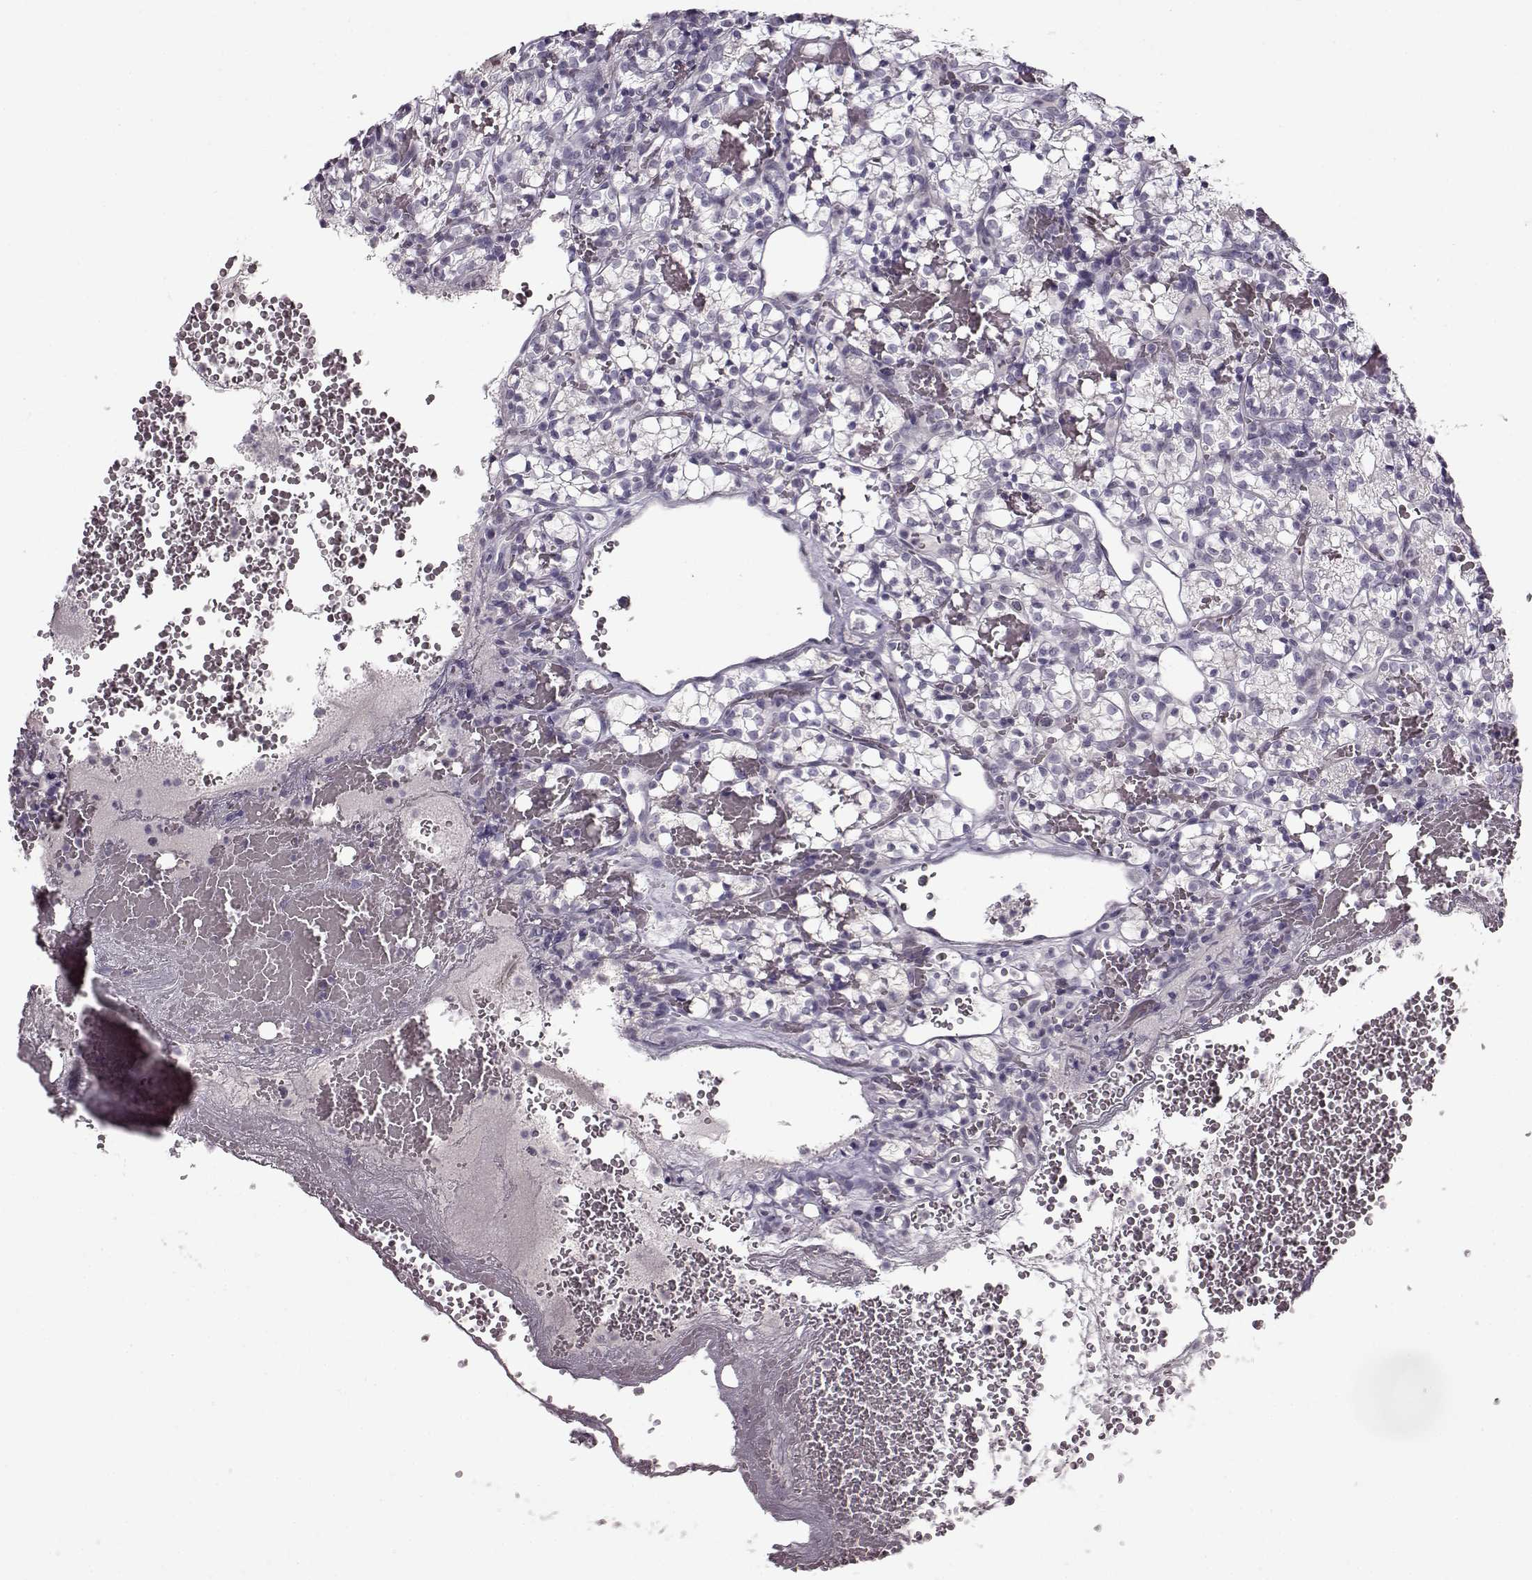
{"staining": {"intensity": "negative", "quantity": "none", "location": "none"}, "tissue": "renal cancer", "cell_type": "Tumor cells", "image_type": "cancer", "snomed": [{"axis": "morphology", "description": "Adenocarcinoma, NOS"}, {"axis": "topography", "description": "Kidney"}], "caption": "Protein analysis of adenocarcinoma (renal) reveals no significant expression in tumor cells. (Stains: DAB (3,3'-diaminobenzidine) IHC with hematoxylin counter stain, Microscopy: brightfield microscopy at high magnification).", "gene": "FSHB", "patient": {"sex": "female", "age": 69}}